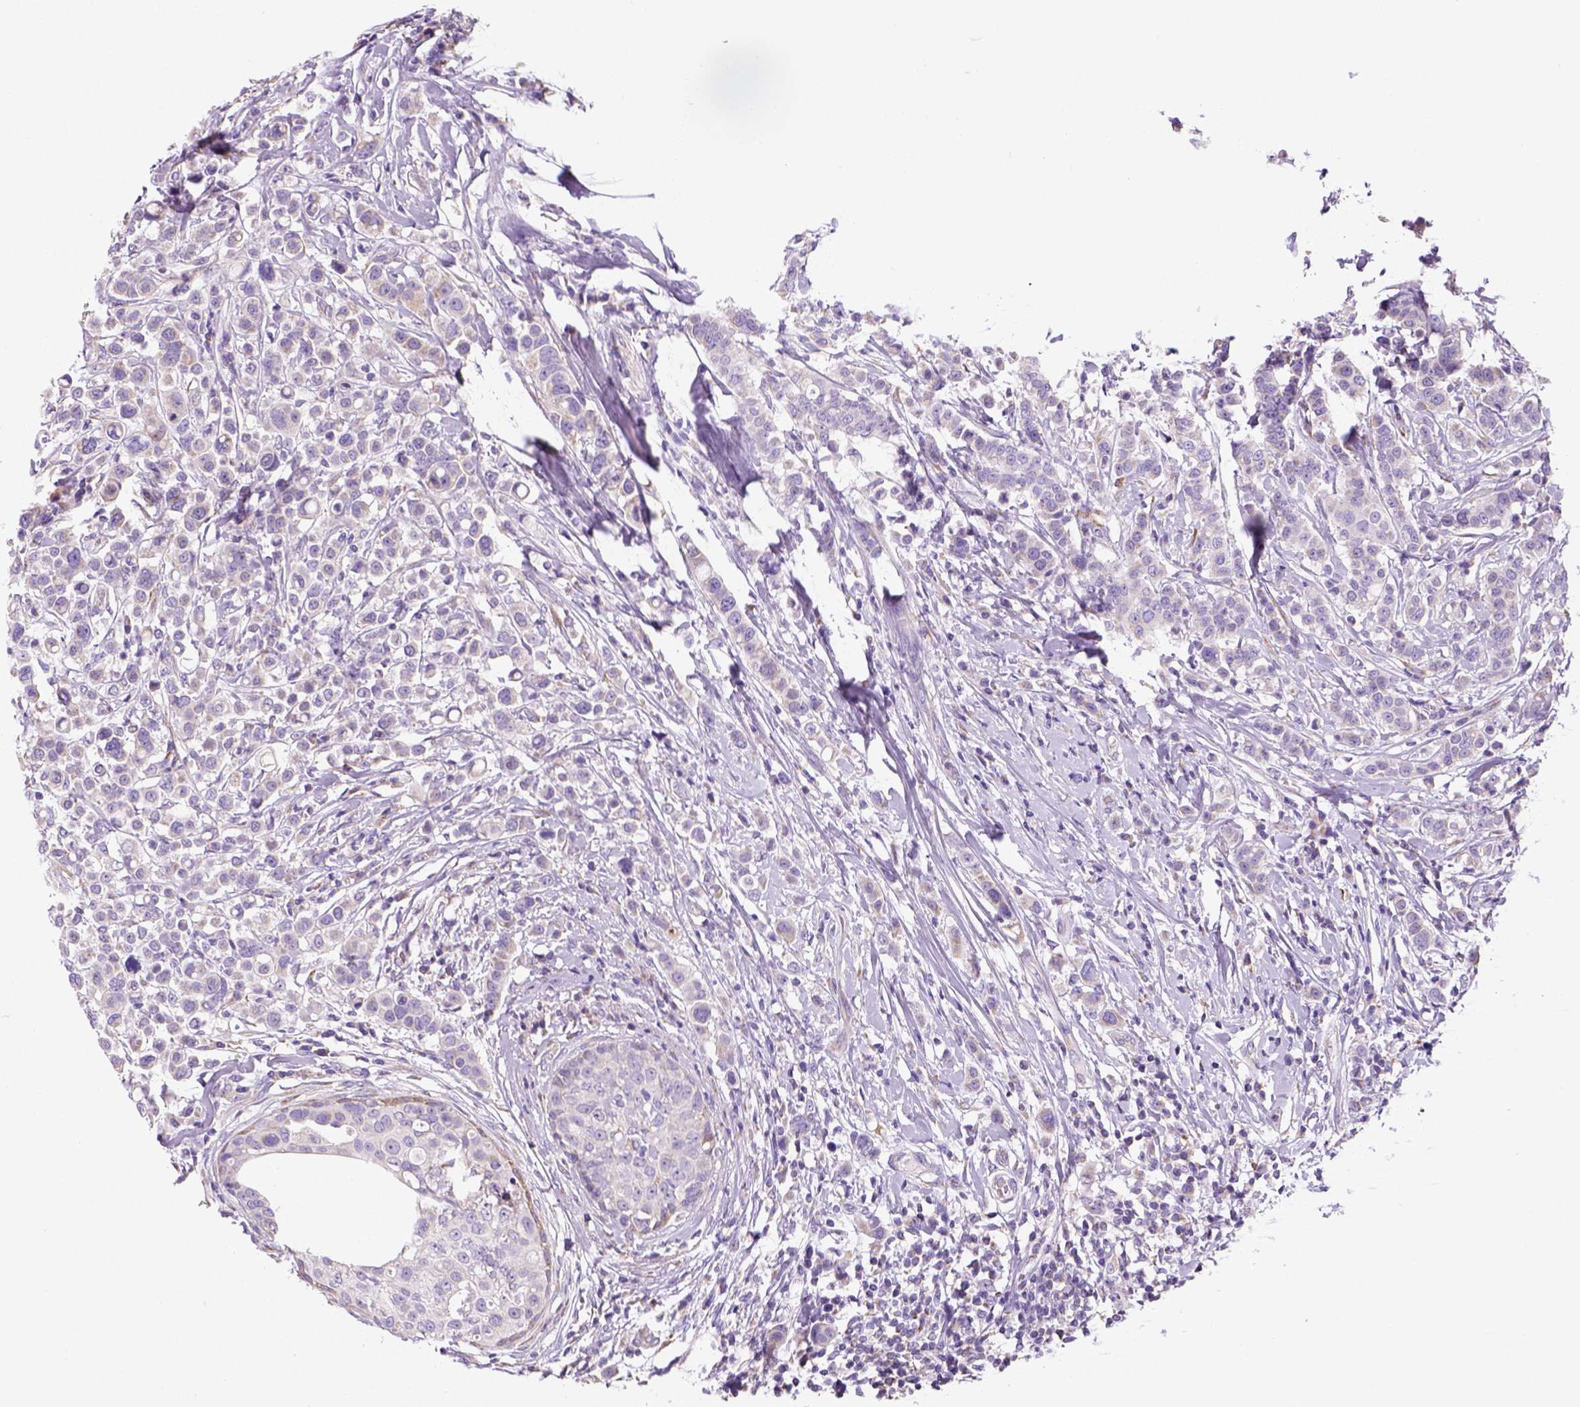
{"staining": {"intensity": "negative", "quantity": "none", "location": "none"}, "tissue": "breast cancer", "cell_type": "Tumor cells", "image_type": "cancer", "snomed": [{"axis": "morphology", "description": "Duct carcinoma"}, {"axis": "topography", "description": "Breast"}], "caption": "Tumor cells are negative for brown protein staining in breast cancer.", "gene": "CES2", "patient": {"sex": "female", "age": 27}}